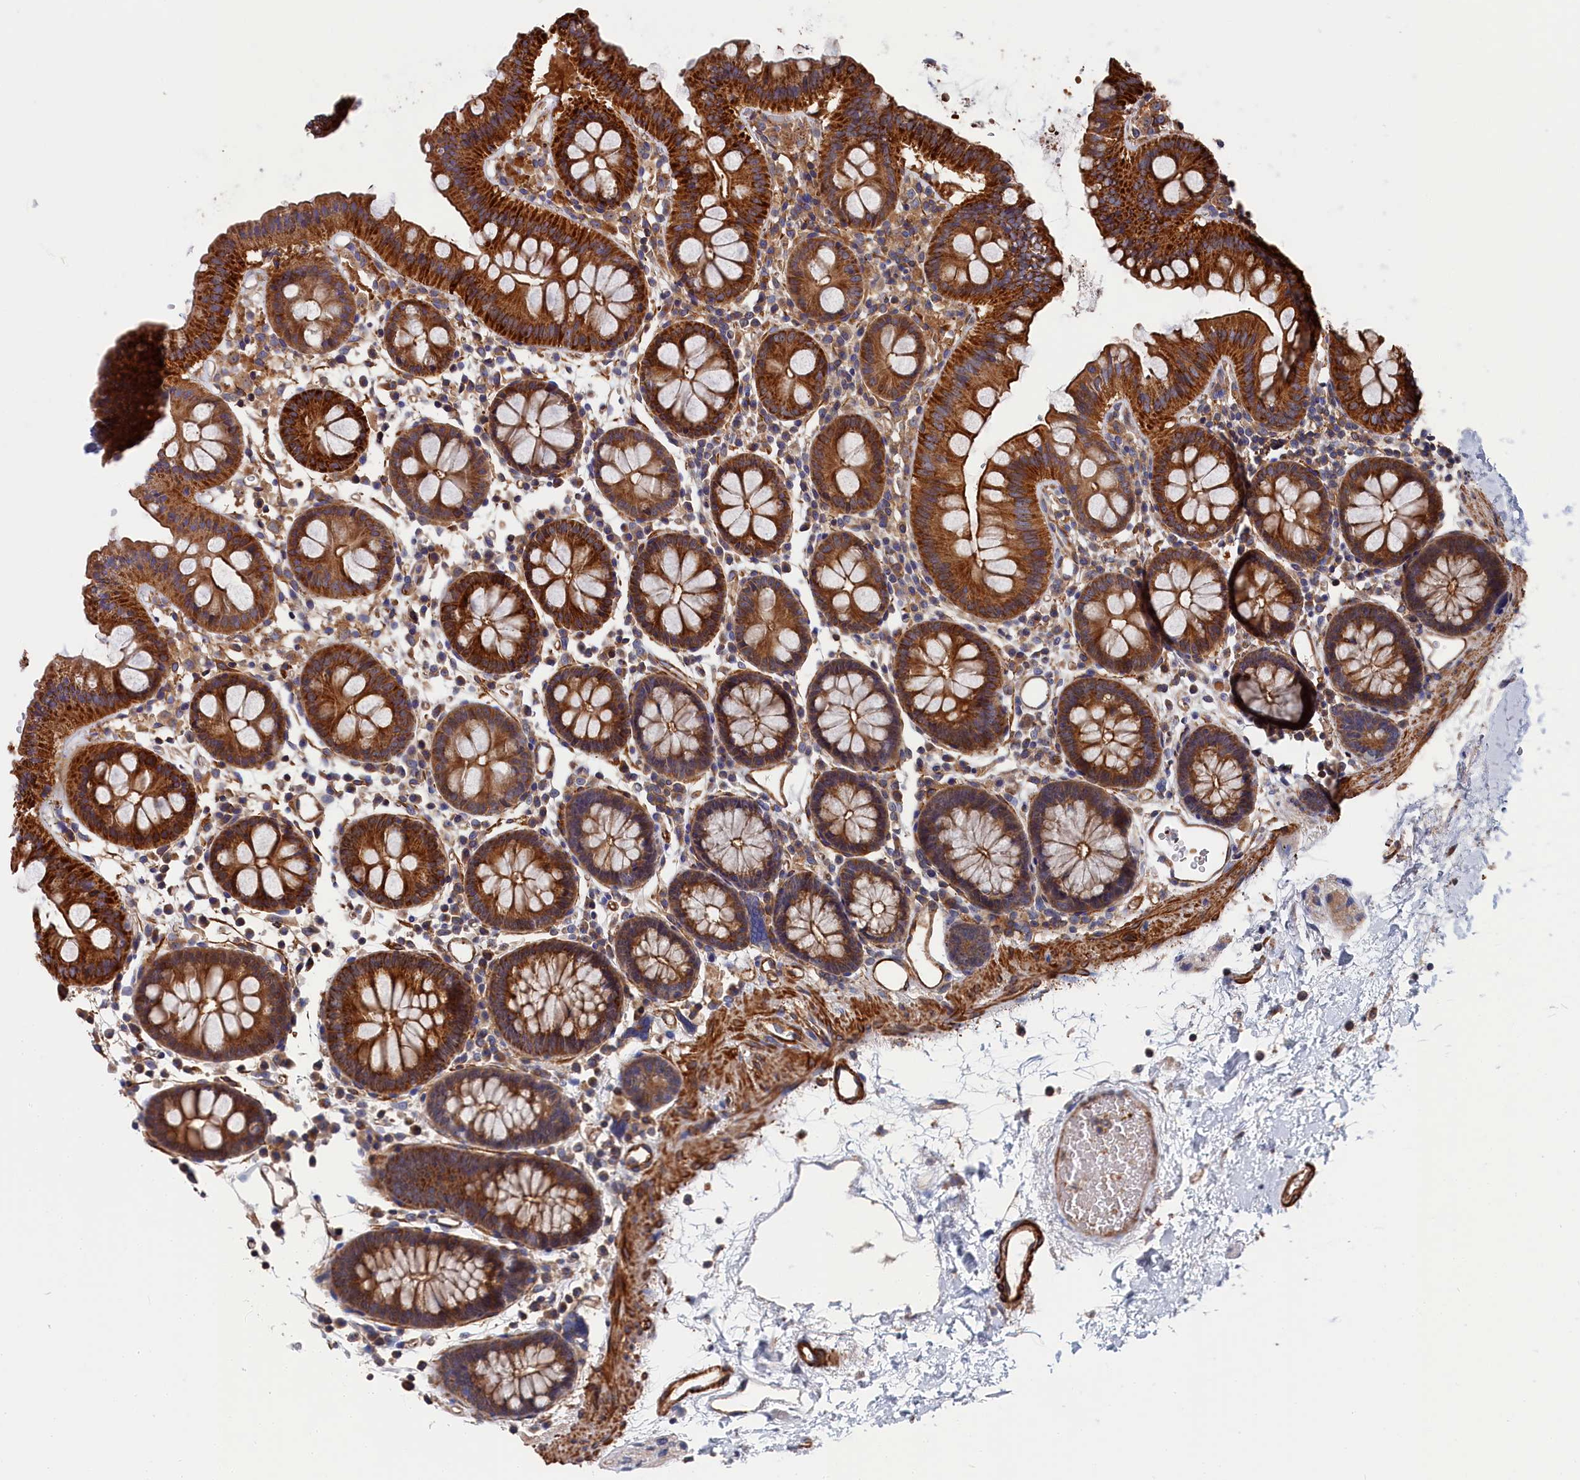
{"staining": {"intensity": "strong", "quantity": ">75%", "location": "cytoplasmic/membranous"}, "tissue": "colon", "cell_type": "Endothelial cells", "image_type": "normal", "snomed": [{"axis": "morphology", "description": "Normal tissue, NOS"}, {"axis": "topography", "description": "Colon"}], "caption": "Immunohistochemistry (DAB) staining of benign colon shows strong cytoplasmic/membranous protein expression in about >75% of endothelial cells.", "gene": "LDHD", "patient": {"sex": "male", "age": 75}}